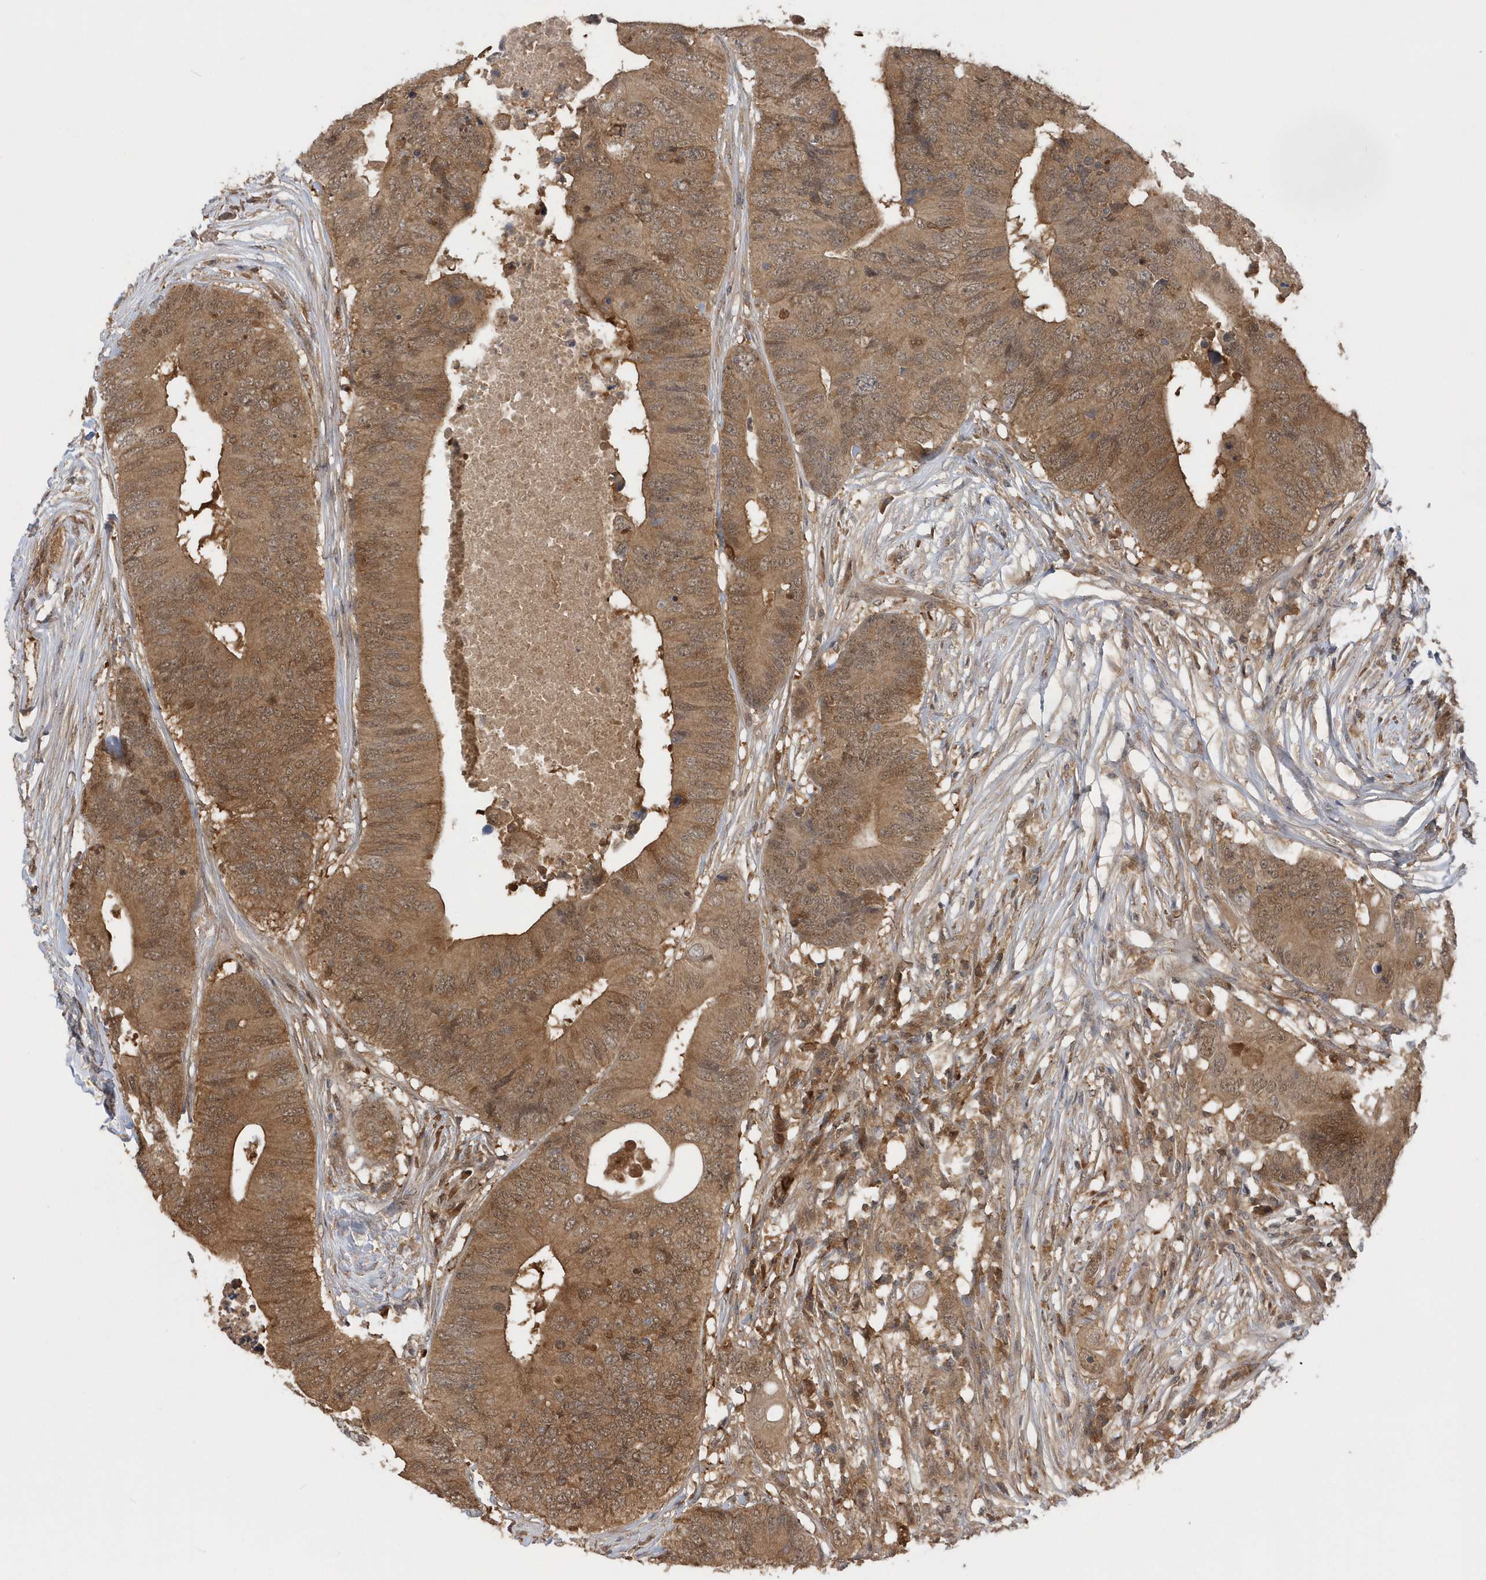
{"staining": {"intensity": "moderate", "quantity": ">75%", "location": "cytoplasmic/membranous"}, "tissue": "colorectal cancer", "cell_type": "Tumor cells", "image_type": "cancer", "snomed": [{"axis": "morphology", "description": "Adenocarcinoma, NOS"}, {"axis": "topography", "description": "Colon"}], "caption": "IHC micrograph of neoplastic tissue: human adenocarcinoma (colorectal) stained using IHC demonstrates medium levels of moderate protein expression localized specifically in the cytoplasmic/membranous of tumor cells, appearing as a cytoplasmic/membranous brown color.", "gene": "RPE", "patient": {"sex": "male", "age": 71}}